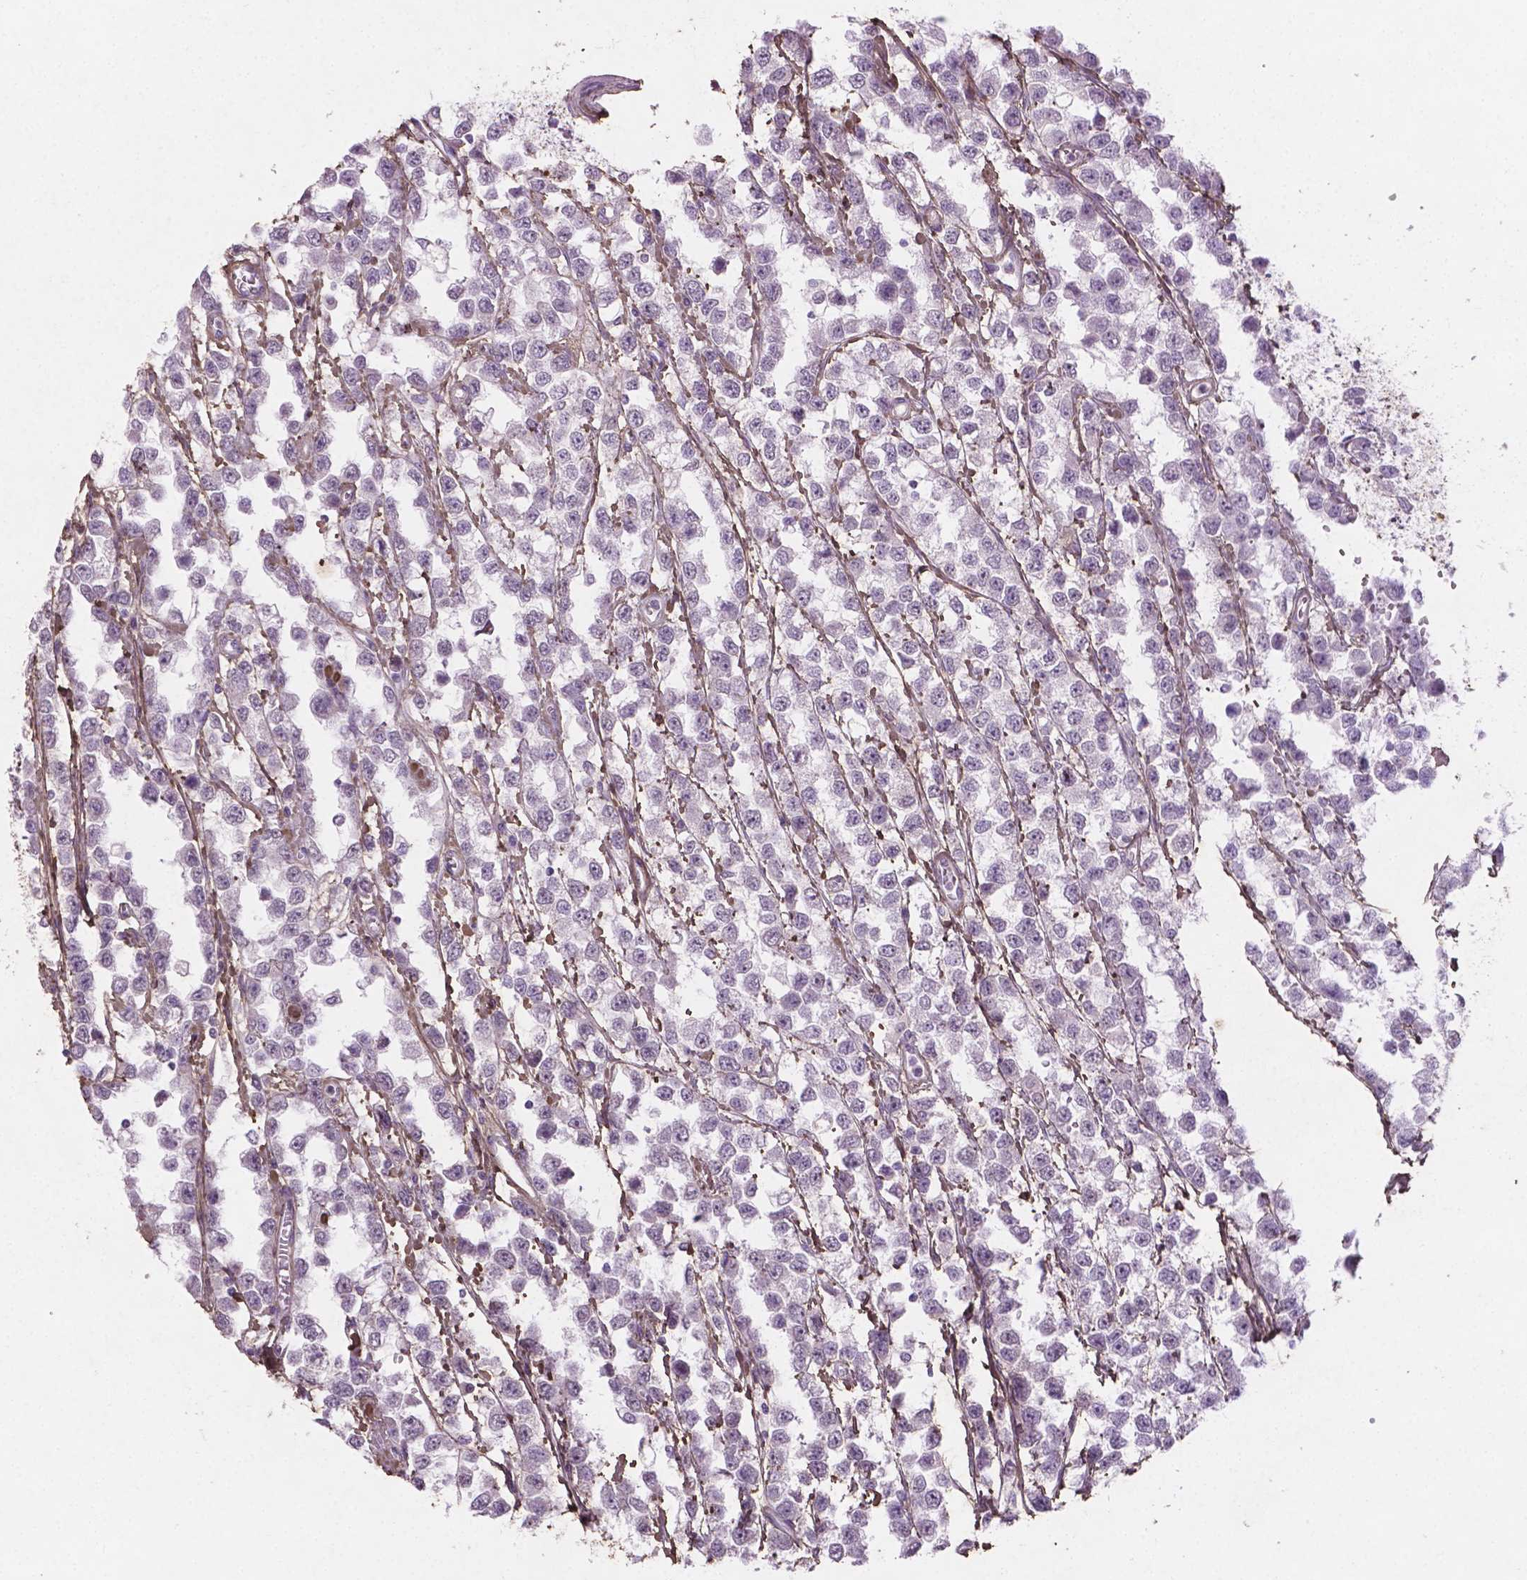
{"staining": {"intensity": "negative", "quantity": "none", "location": "none"}, "tissue": "testis cancer", "cell_type": "Tumor cells", "image_type": "cancer", "snomed": [{"axis": "morphology", "description": "Seminoma, NOS"}, {"axis": "topography", "description": "Testis"}], "caption": "An immunohistochemistry (IHC) histopathology image of seminoma (testis) is shown. There is no staining in tumor cells of seminoma (testis). (Immunohistochemistry (ihc), brightfield microscopy, high magnification).", "gene": "DLG2", "patient": {"sex": "male", "age": 34}}